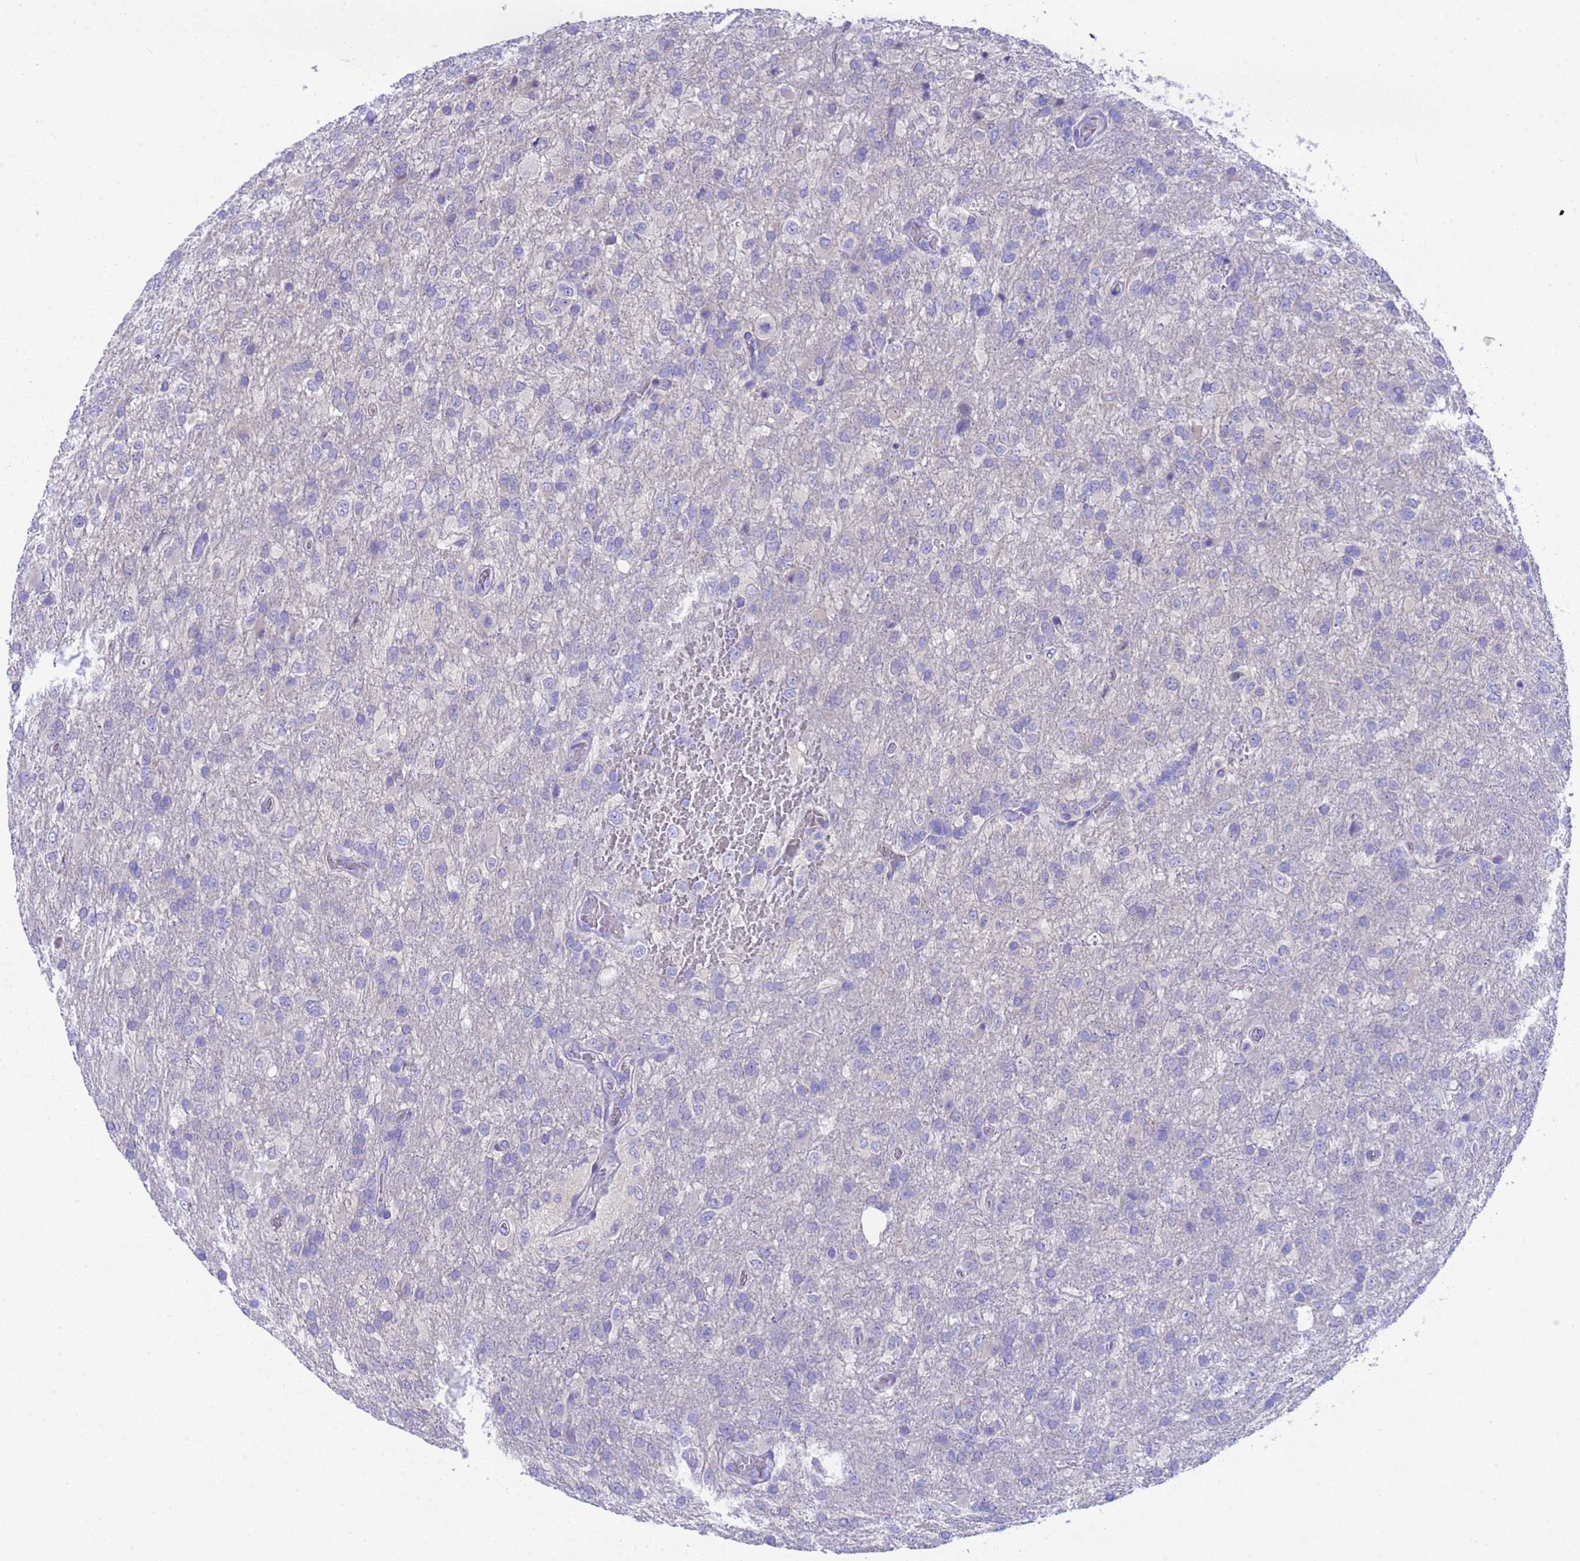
{"staining": {"intensity": "negative", "quantity": "none", "location": "none"}, "tissue": "glioma", "cell_type": "Tumor cells", "image_type": "cancer", "snomed": [{"axis": "morphology", "description": "Glioma, malignant, High grade"}, {"axis": "topography", "description": "Brain"}], "caption": "Immunohistochemistry (IHC) image of neoplastic tissue: human high-grade glioma (malignant) stained with DAB shows no significant protein staining in tumor cells.", "gene": "USP38", "patient": {"sex": "female", "age": 74}}